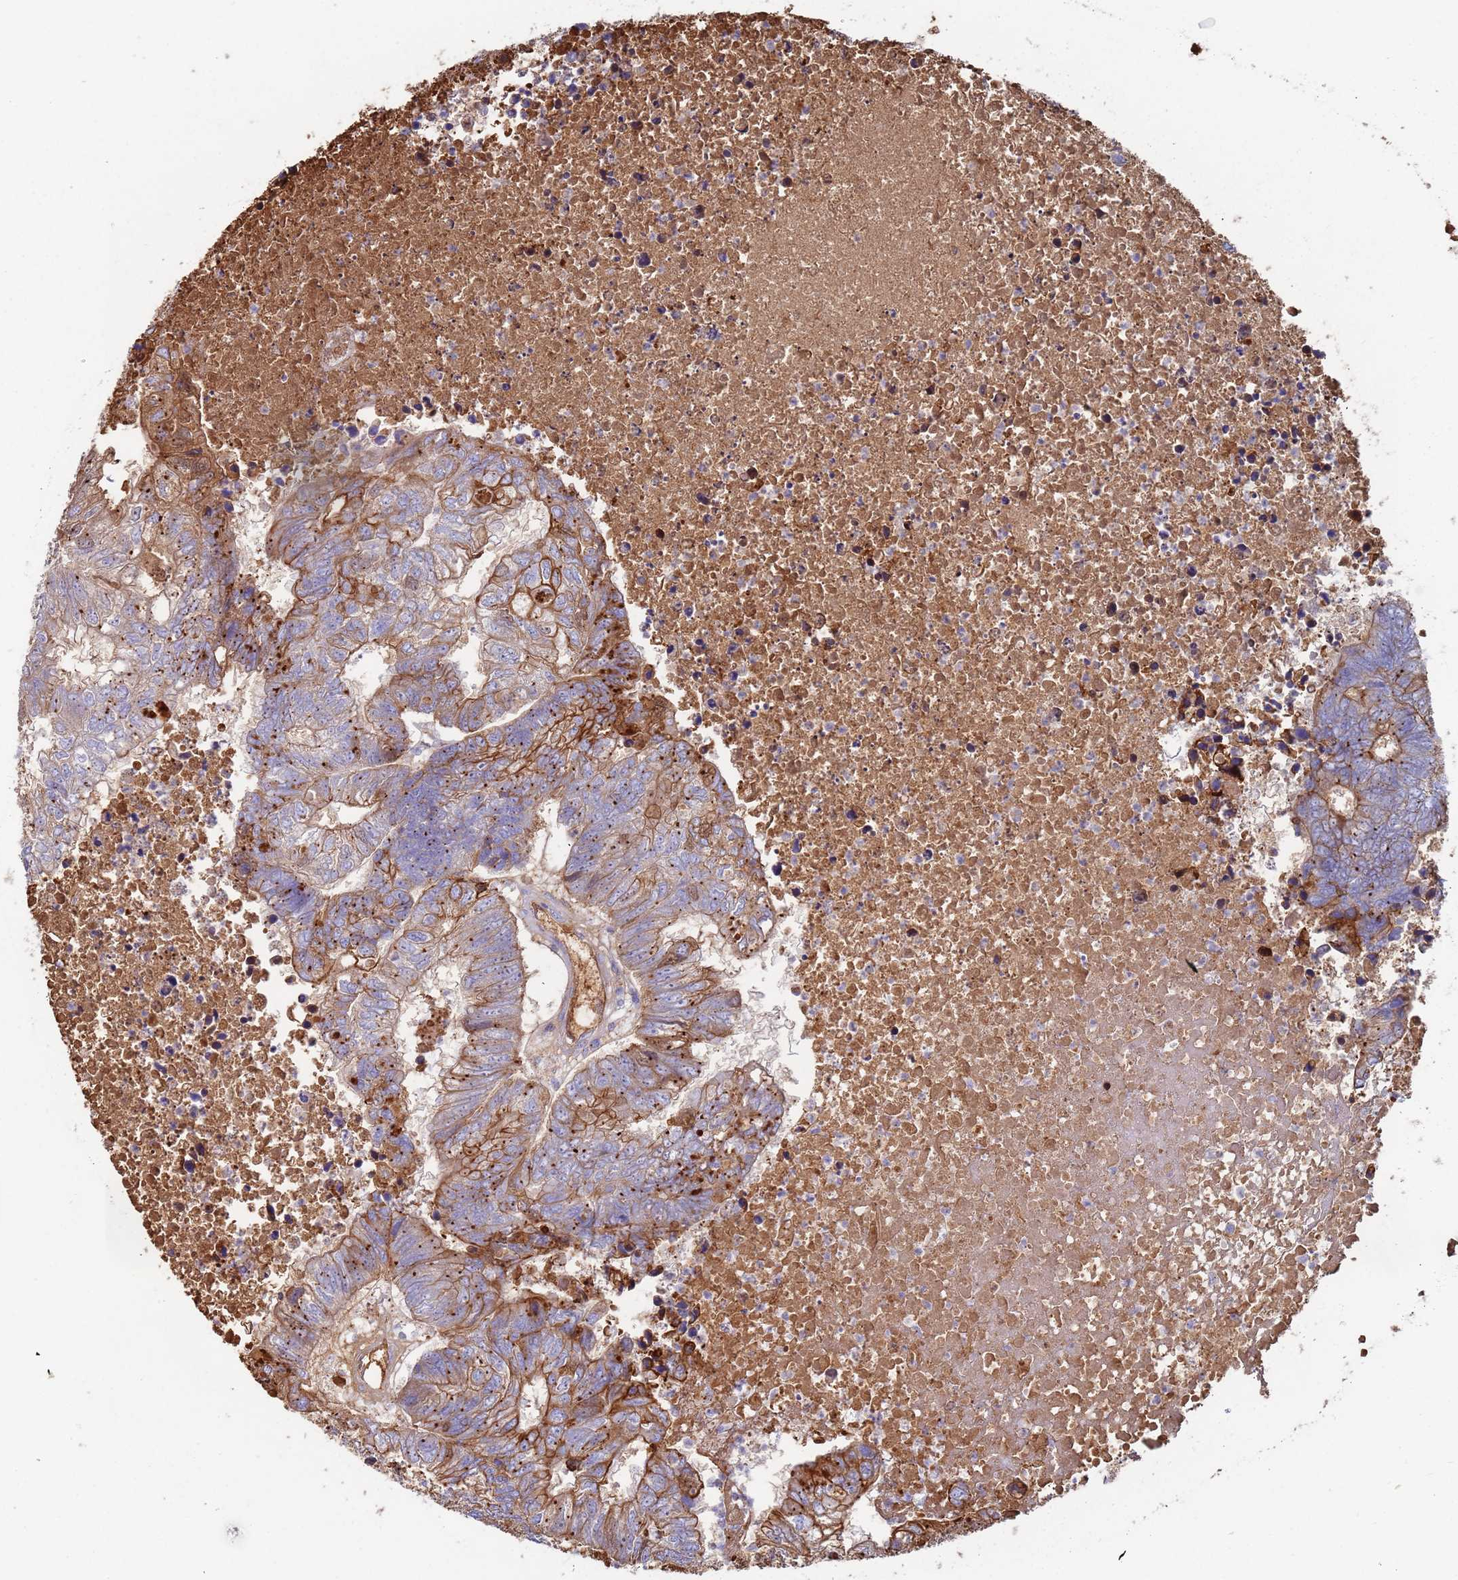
{"staining": {"intensity": "moderate", "quantity": "25%-75%", "location": "cytoplasmic/membranous"}, "tissue": "colorectal cancer", "cell_type": "Tumor cells", "image_type": "cancer", "snomed": [{"axis": "morphology", "description": "Adenocarcinoma, NOS"}, {"axis": "topography", "description": "Colon"}], "caption": "Moderate cytoplasmic/membranous expression is identified in about 25%-75% of tumor cells in colorectal adenocarcinoma.", "gene": "CYSLTR2", "patient": {"sex": "female", "age": 48}}